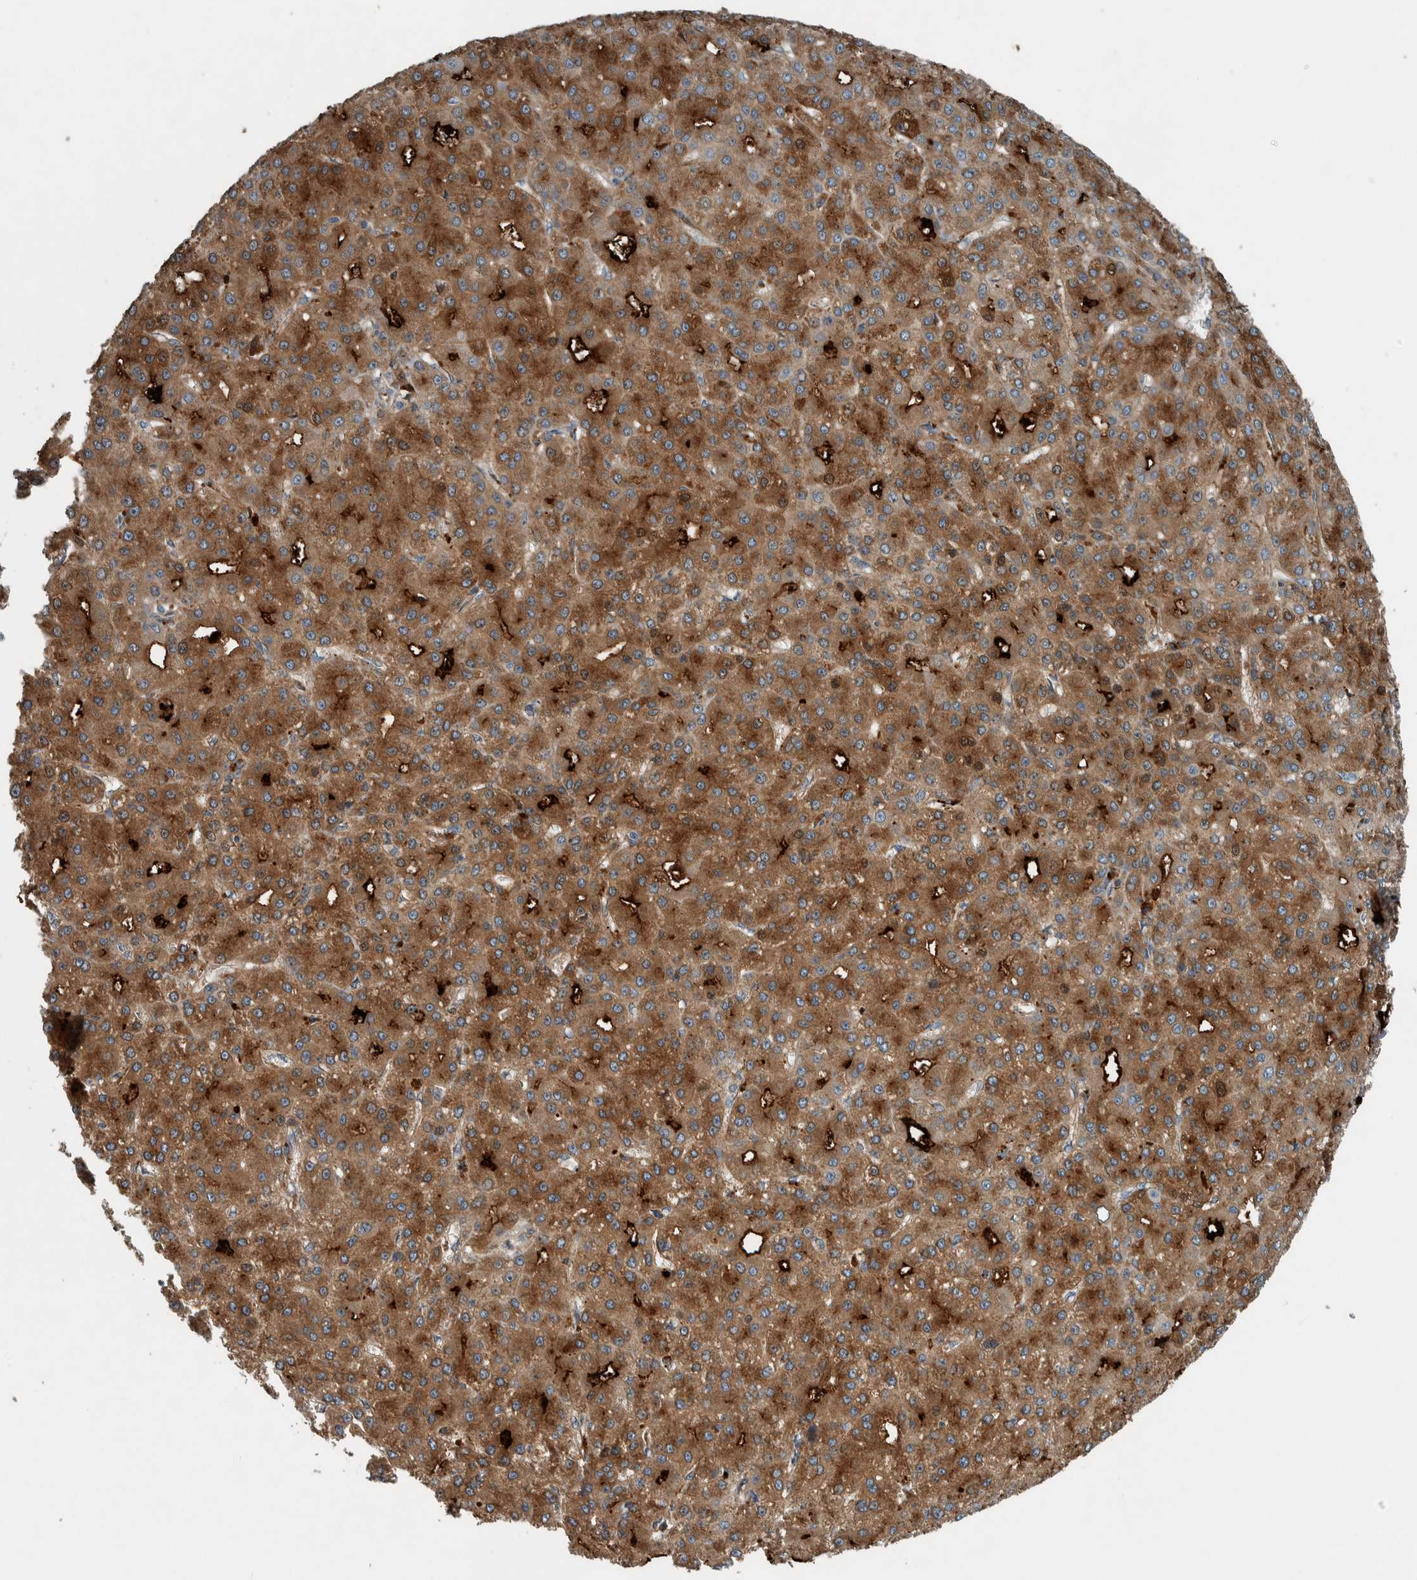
{"staining": {"intensity": "moderate", "quantity": ">75%", "location": "cytoplasmic/membranous"}, "tissue": "liver cancer", "cell_type": "Tumor cells", "image_type": "cancer", "snomed": [{"axis": "morphology", "description": "Carcinoma, Hepatocellular, NOS"}, {"axis": "topography", "description": "Liver"}], "caption": "DAB immunohistochemical staining of human liver cancer (hepatocellular carcinoma) displays moderate cytoplasmic/membranous protein expression in approximately >75% of tumor cells. Ihc stains the protein of interest in brown and the nuclei are stained blue.", "gene": "SERPINC1", "patient": {"sex": "male", "age": 67}}